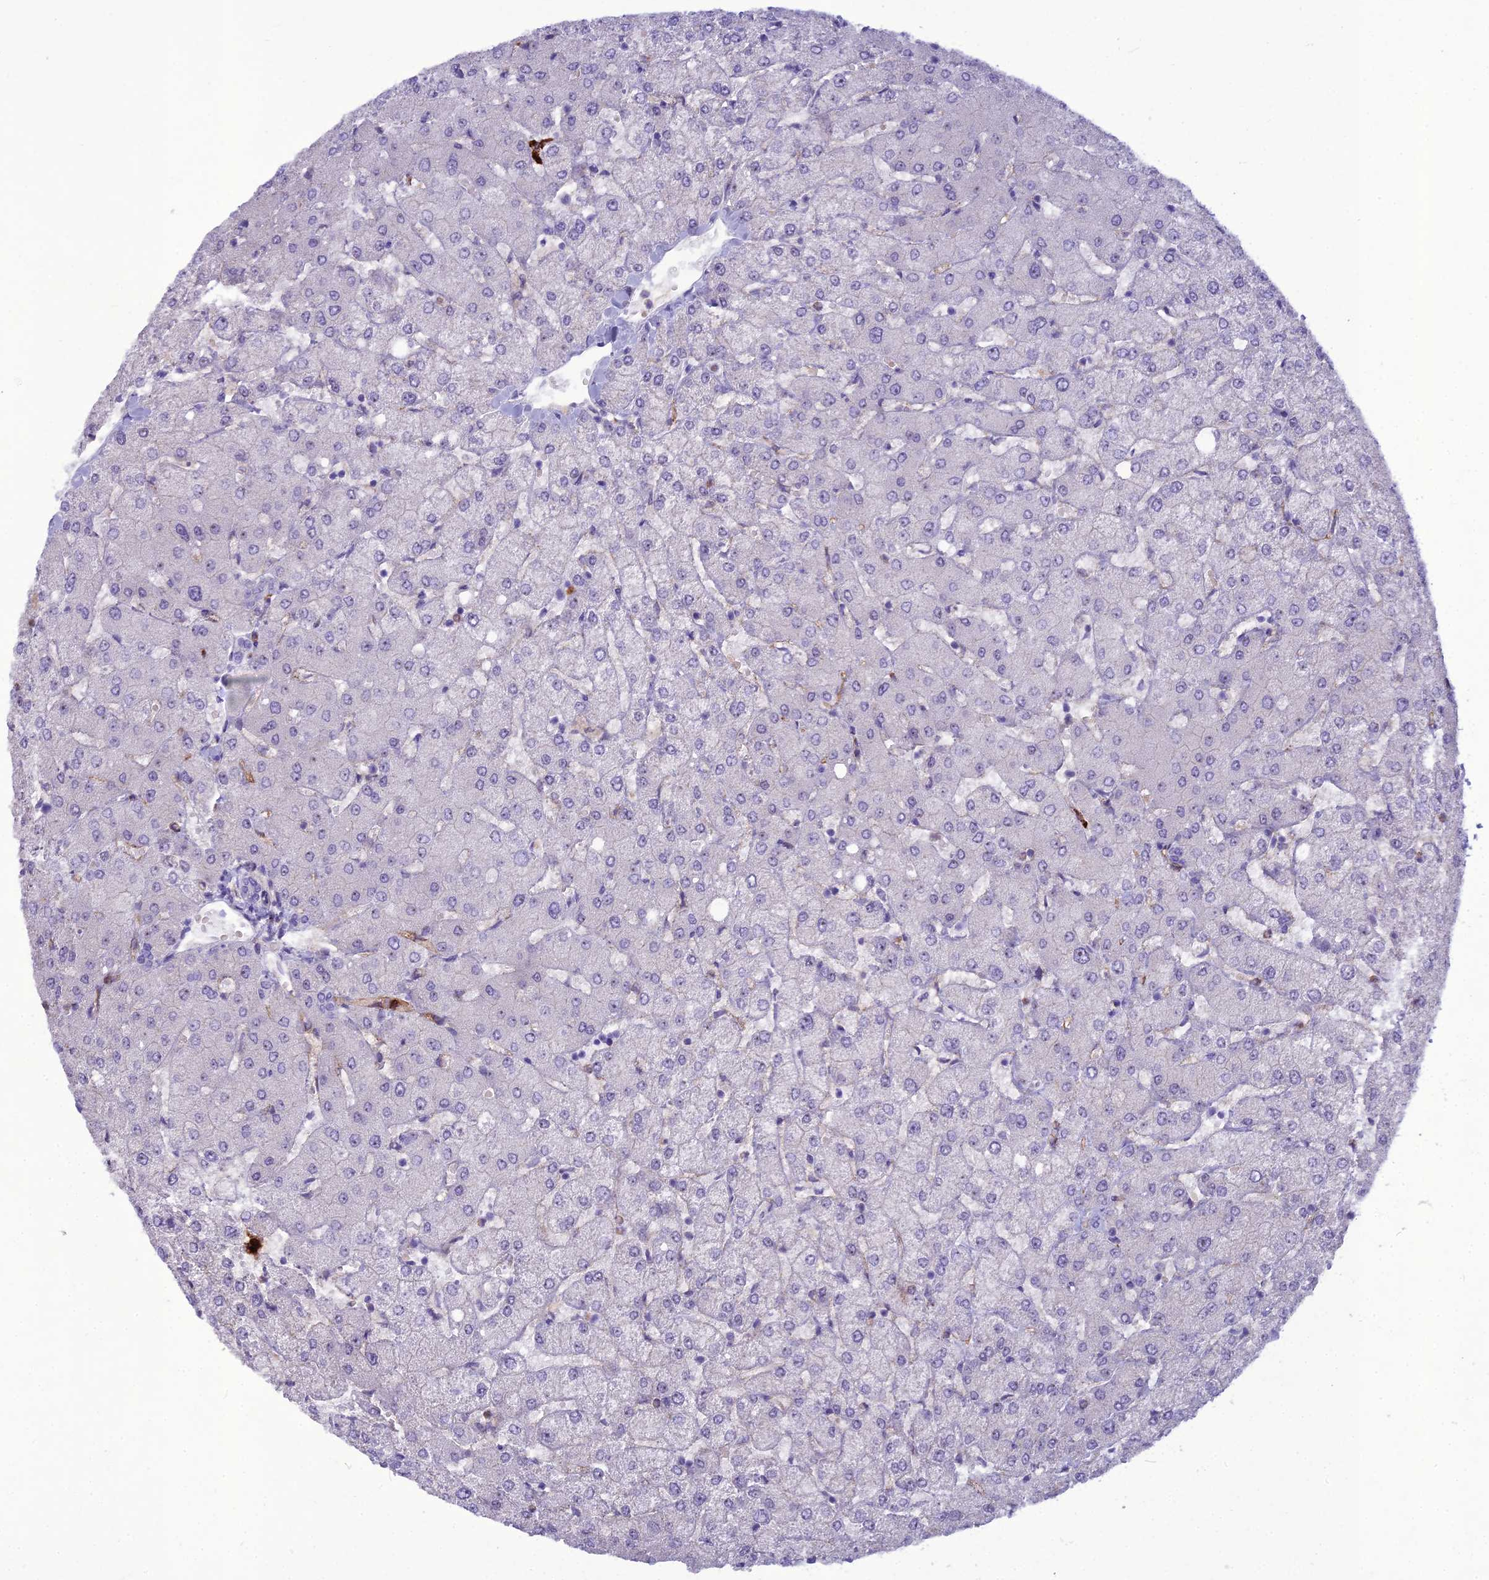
{"staining": {"intensity": "negative", "quantity": "none", "location": "none"}, "tissue": "liver", "cell_type": "Cholangiocytes", "image_type": "normal", "snomed": [{"axis": "morphology", "description": "Normal tissue, NOS"}, {"axis": "topography", "description": "Liver"}], "caption": "High power microscopy micrograph of an immunohistochemistry histopathology image of normal liver, revealing no significant positivity in cholangiocytes.", "gene": "BBS7", "patient": {"sex": "female", "age": 54}}